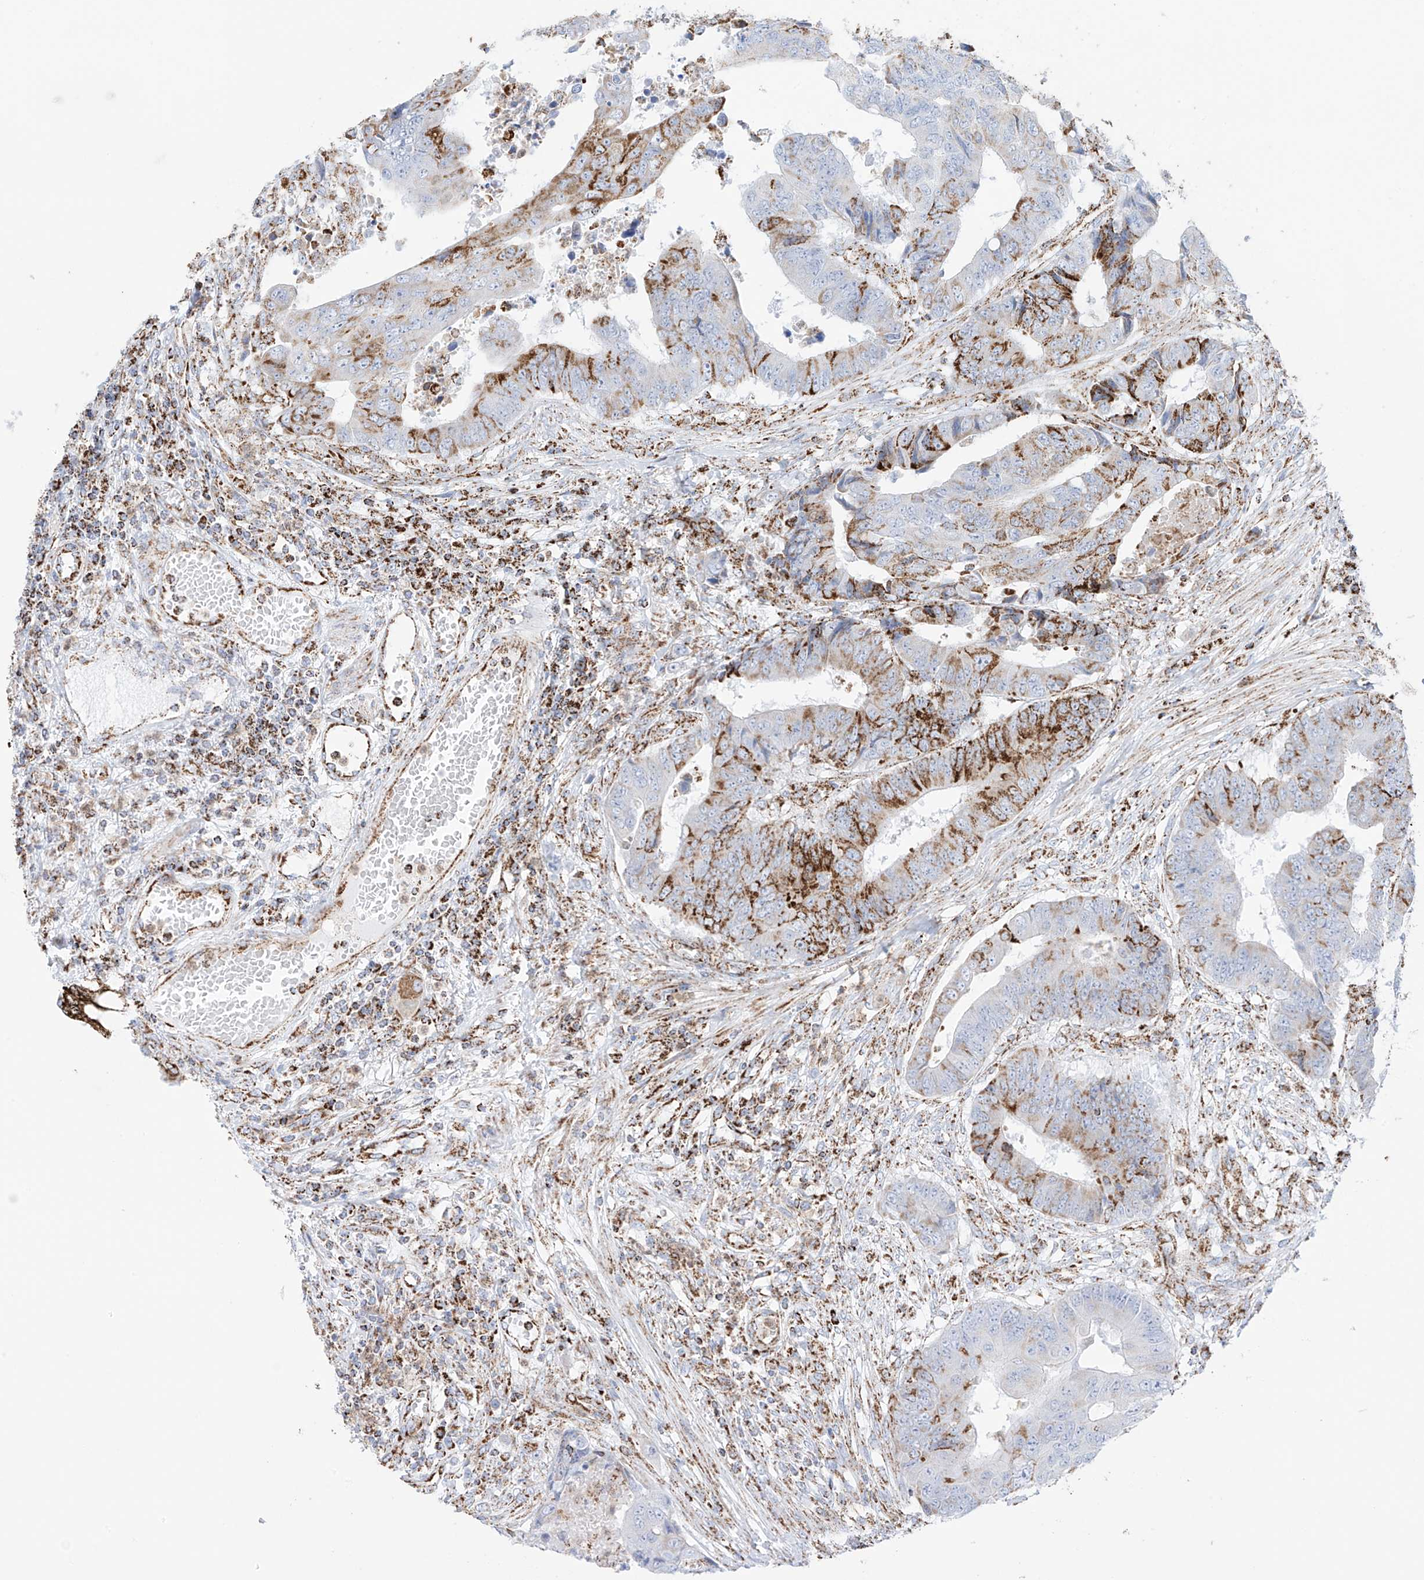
{"staining": {"intensity": "moderate", "quantity": "25%-75%", "location": "cytoplasmic/membranous"}, "tissue": "colorectal cancer", "cell_type": "Tumor cells", "image_type": "cancer", "snomed": [{"axis": "morphology", "description": "Adenocarcinoma, NOS"}, {"axis": "topography", "description": "Rectum"}], "caption": "Adenocarcinoma (colorectal) tissue displays moderate cytoplasmic/membranous expression in about 25%-75% of tumor cells", "gene": "XKR3", "patient": {"sex": "male", "age": 84}}